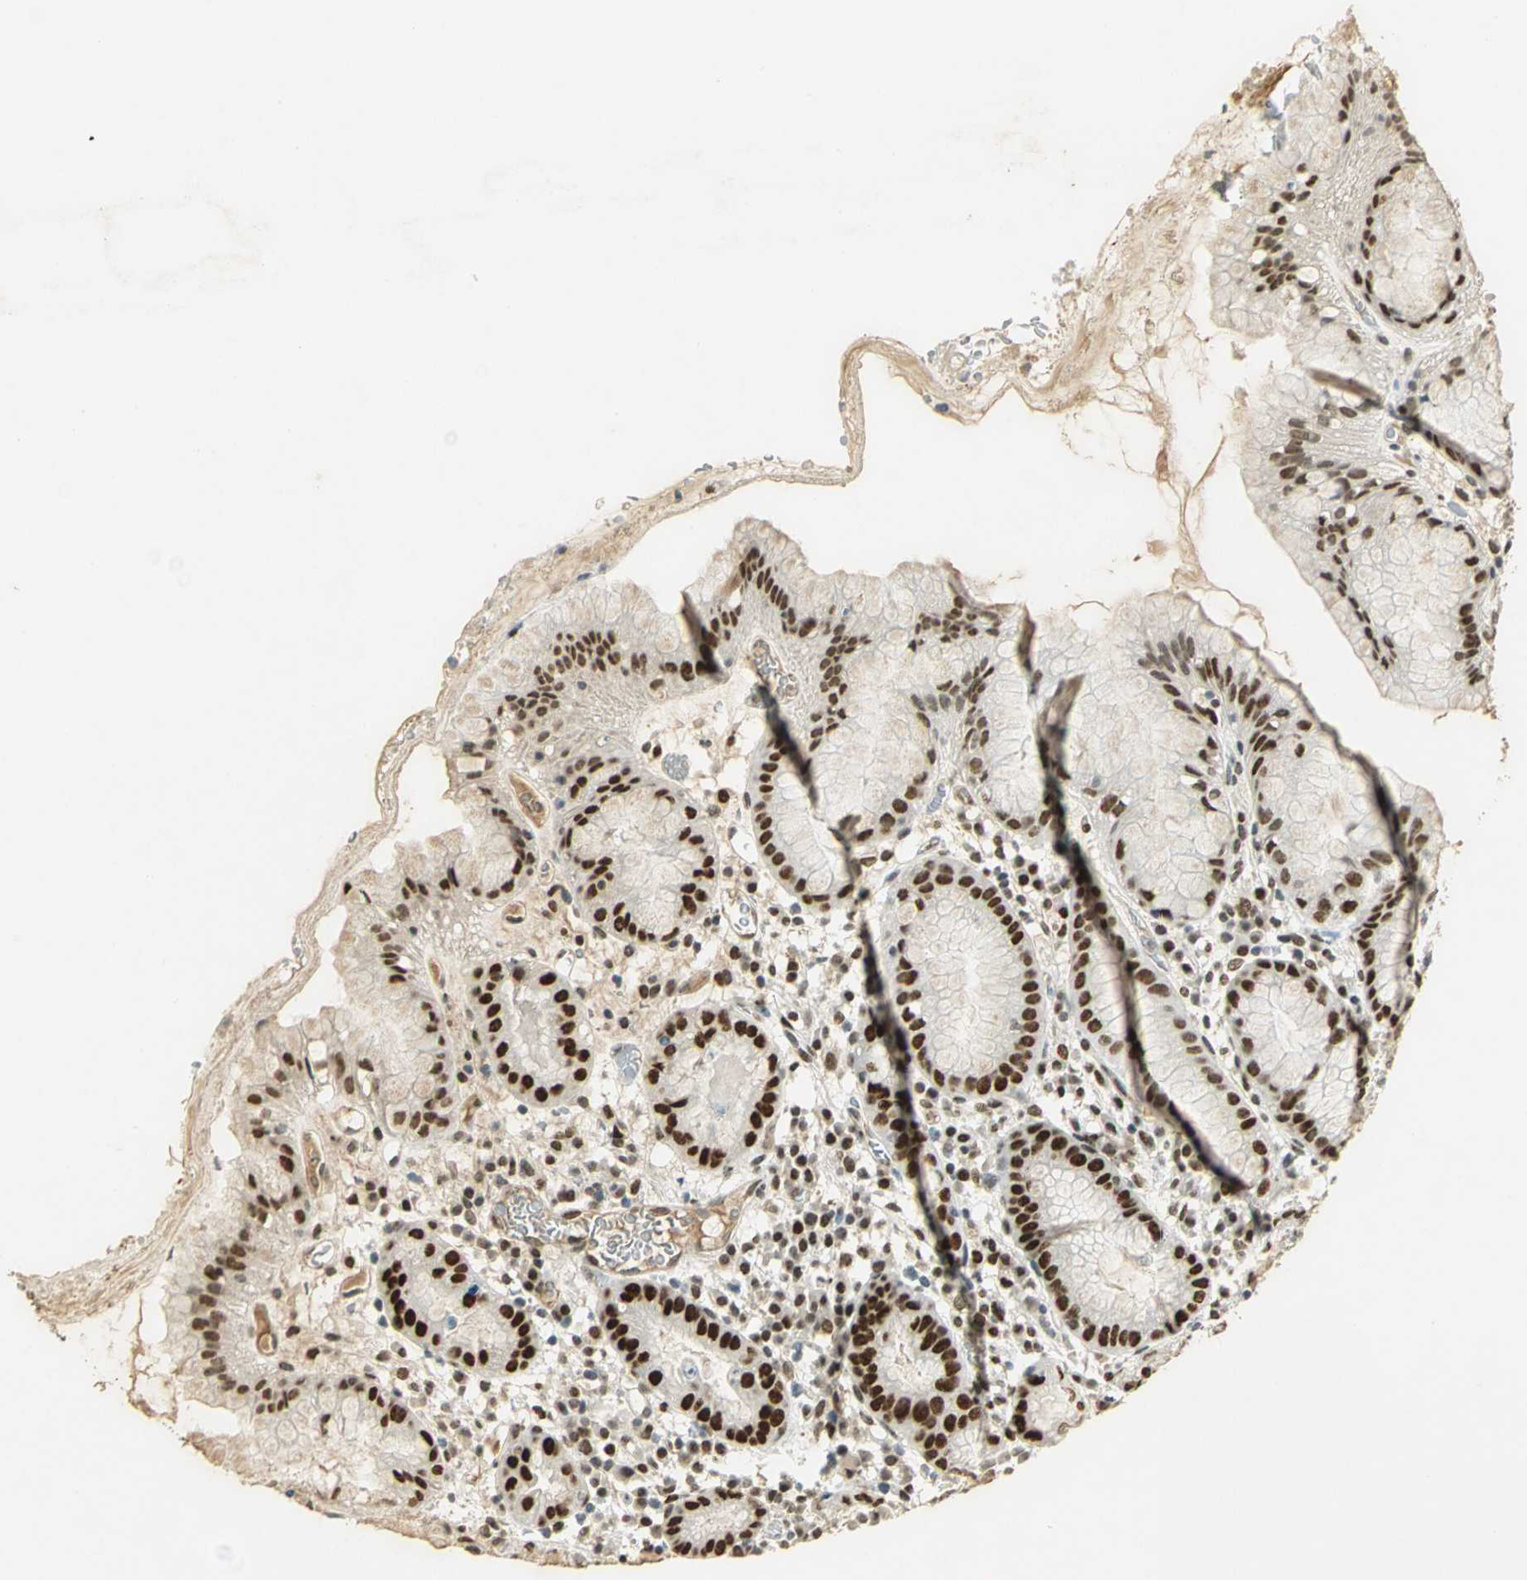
{"staining": {"intensity": "strong", "quantity": ">75%", "location": "nuclear"}, "tissue": "stomach", "cell_type": "Glandular cells", "image_type": "normal", "snomed": [{"axis": "morphology", "description": "Normal tissue, NOS"}, {"axis": "topography", "description": "Stomach"}, {"axis": "topography", "description": "Stomach, lower"}], "caption": "Benign stomach reveals strong nuclear staining in approximately >75% of glandular cells, visualized by immunohistochemistry. The protein is stained brown, and the nuclei are stained in blue (DAB (3,3'-diaminobenzidine) IHC with brightfield microscopy, high magnification).", "gene": "AK6", "patient": {"sex": "female", "age": 75}}